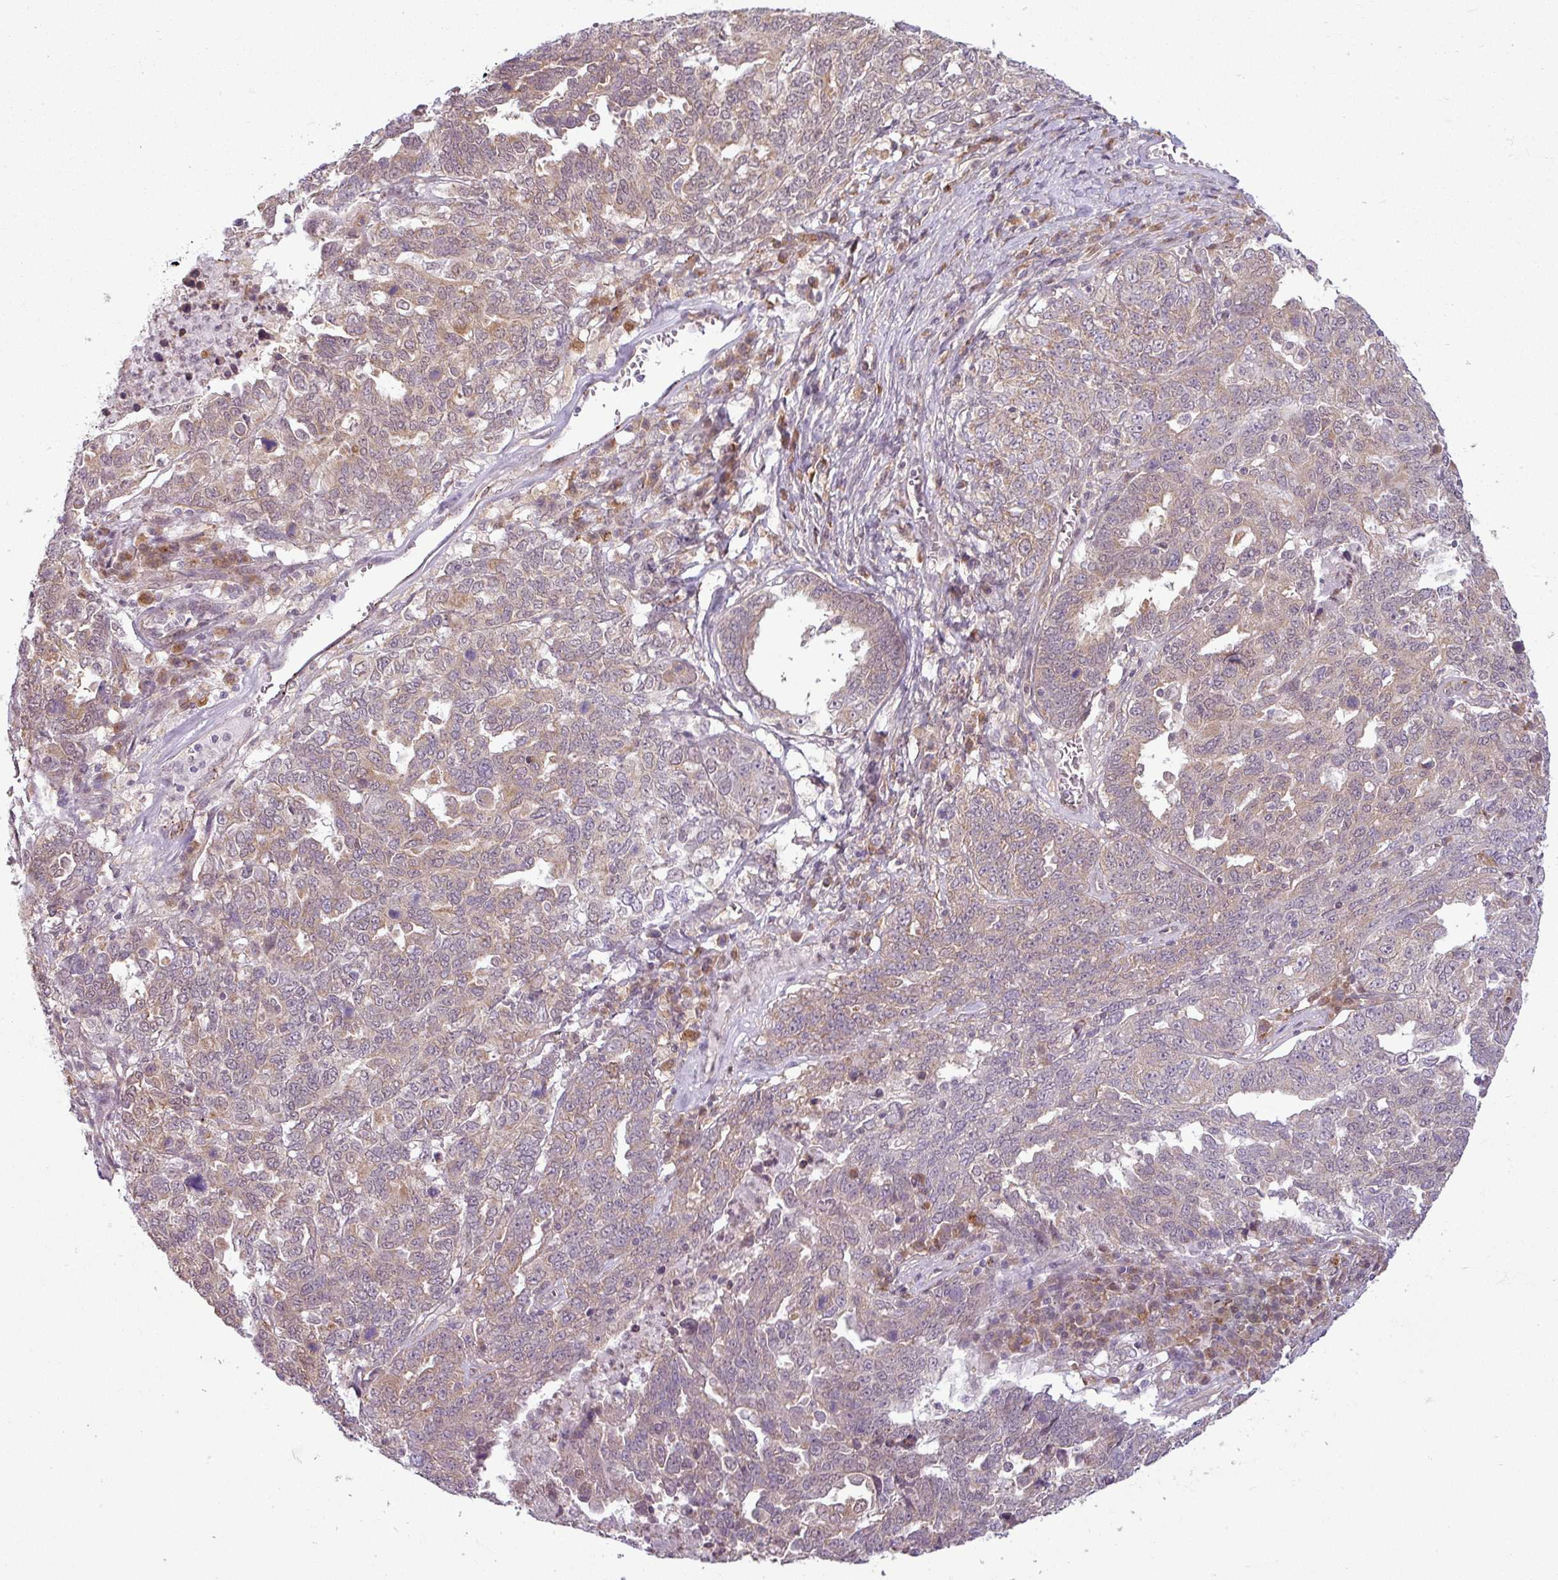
{"staining": {"intensity": "moderate", "quantity": "25%-75%", "location": "cytoplasmic/membranous,nuclear"}, "tissue": "ovarian cancer", "cell_type": "Tumor cells", "image_type": "cancer", "snomed": [{"axis": "morphology", "description": "Carcinoma, endometroid"}, {"axis": "topography", "description": "Ovary"}], "caption": "This histopathology image demonstrates IHC staining of ovarian endometroid carcinoma, with medium moderate cytoplasmic/membranous and nuclear expression in about 25%-75% of tumor cells.", "gene": "CCDC144A", "patient": {"sex": "female", "age": 62}}